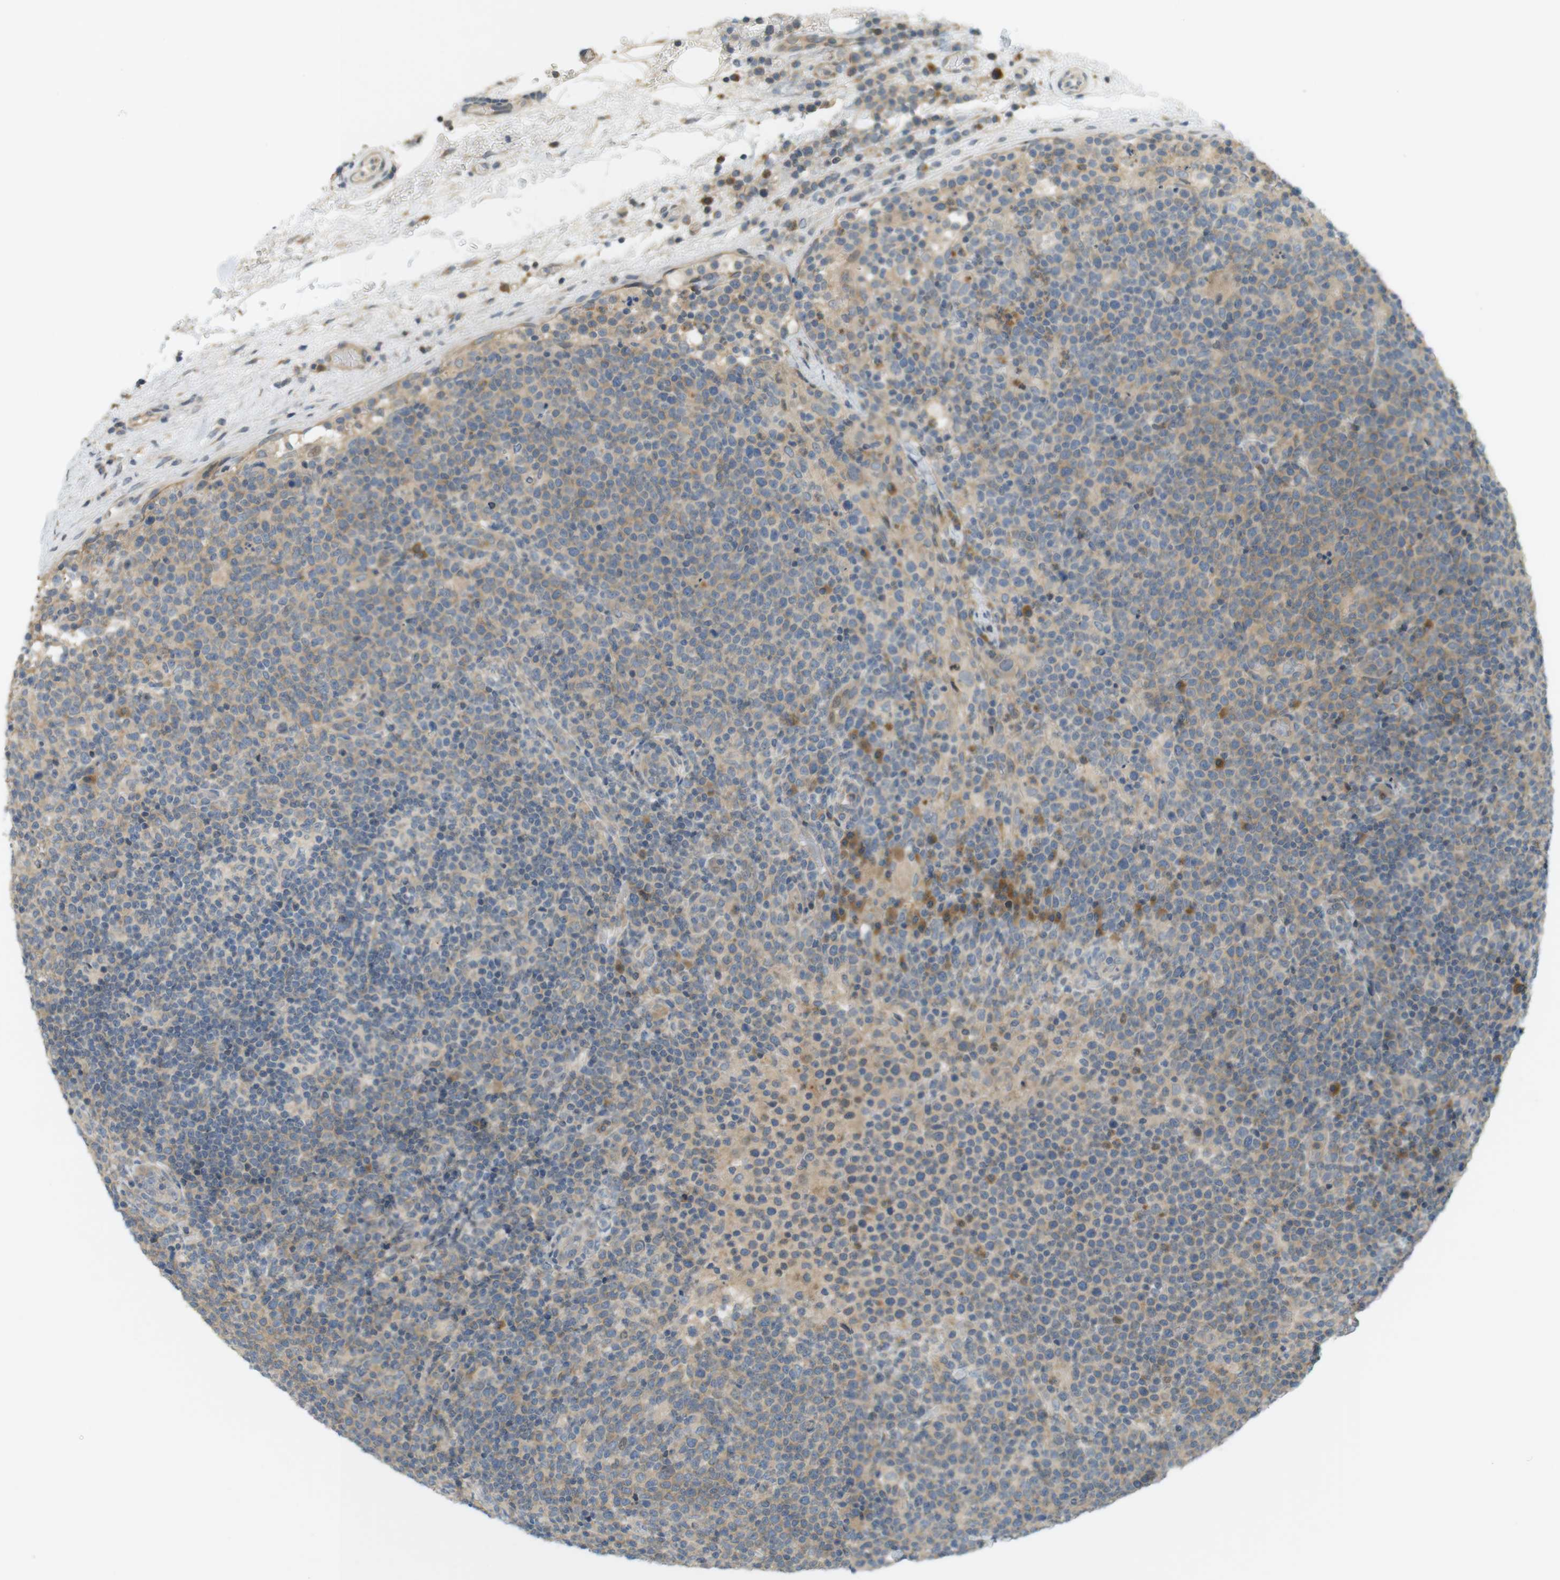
{"staining": {"intensity": "weak", "quantity": ">75%", "location": "cytoplasmic/membranous"}, "tissue": "lymphoma", "cell_type": "Tumor cells", "image_type": "cancer", "snomed": [{"axis": "morphology", "description": "Malignant lymphoma, non-Hodgkin's type, High grade"}, {"axis": "topography", "description": "Lymph node"}], "caption": "Lymphoma stained with a brown dye exhibits weak cytoplasmic/membranous positive staining in approximately >75% of tumor cells.", "gene": "CLRN3", "patient": {"sex": "male", "age": 61}}